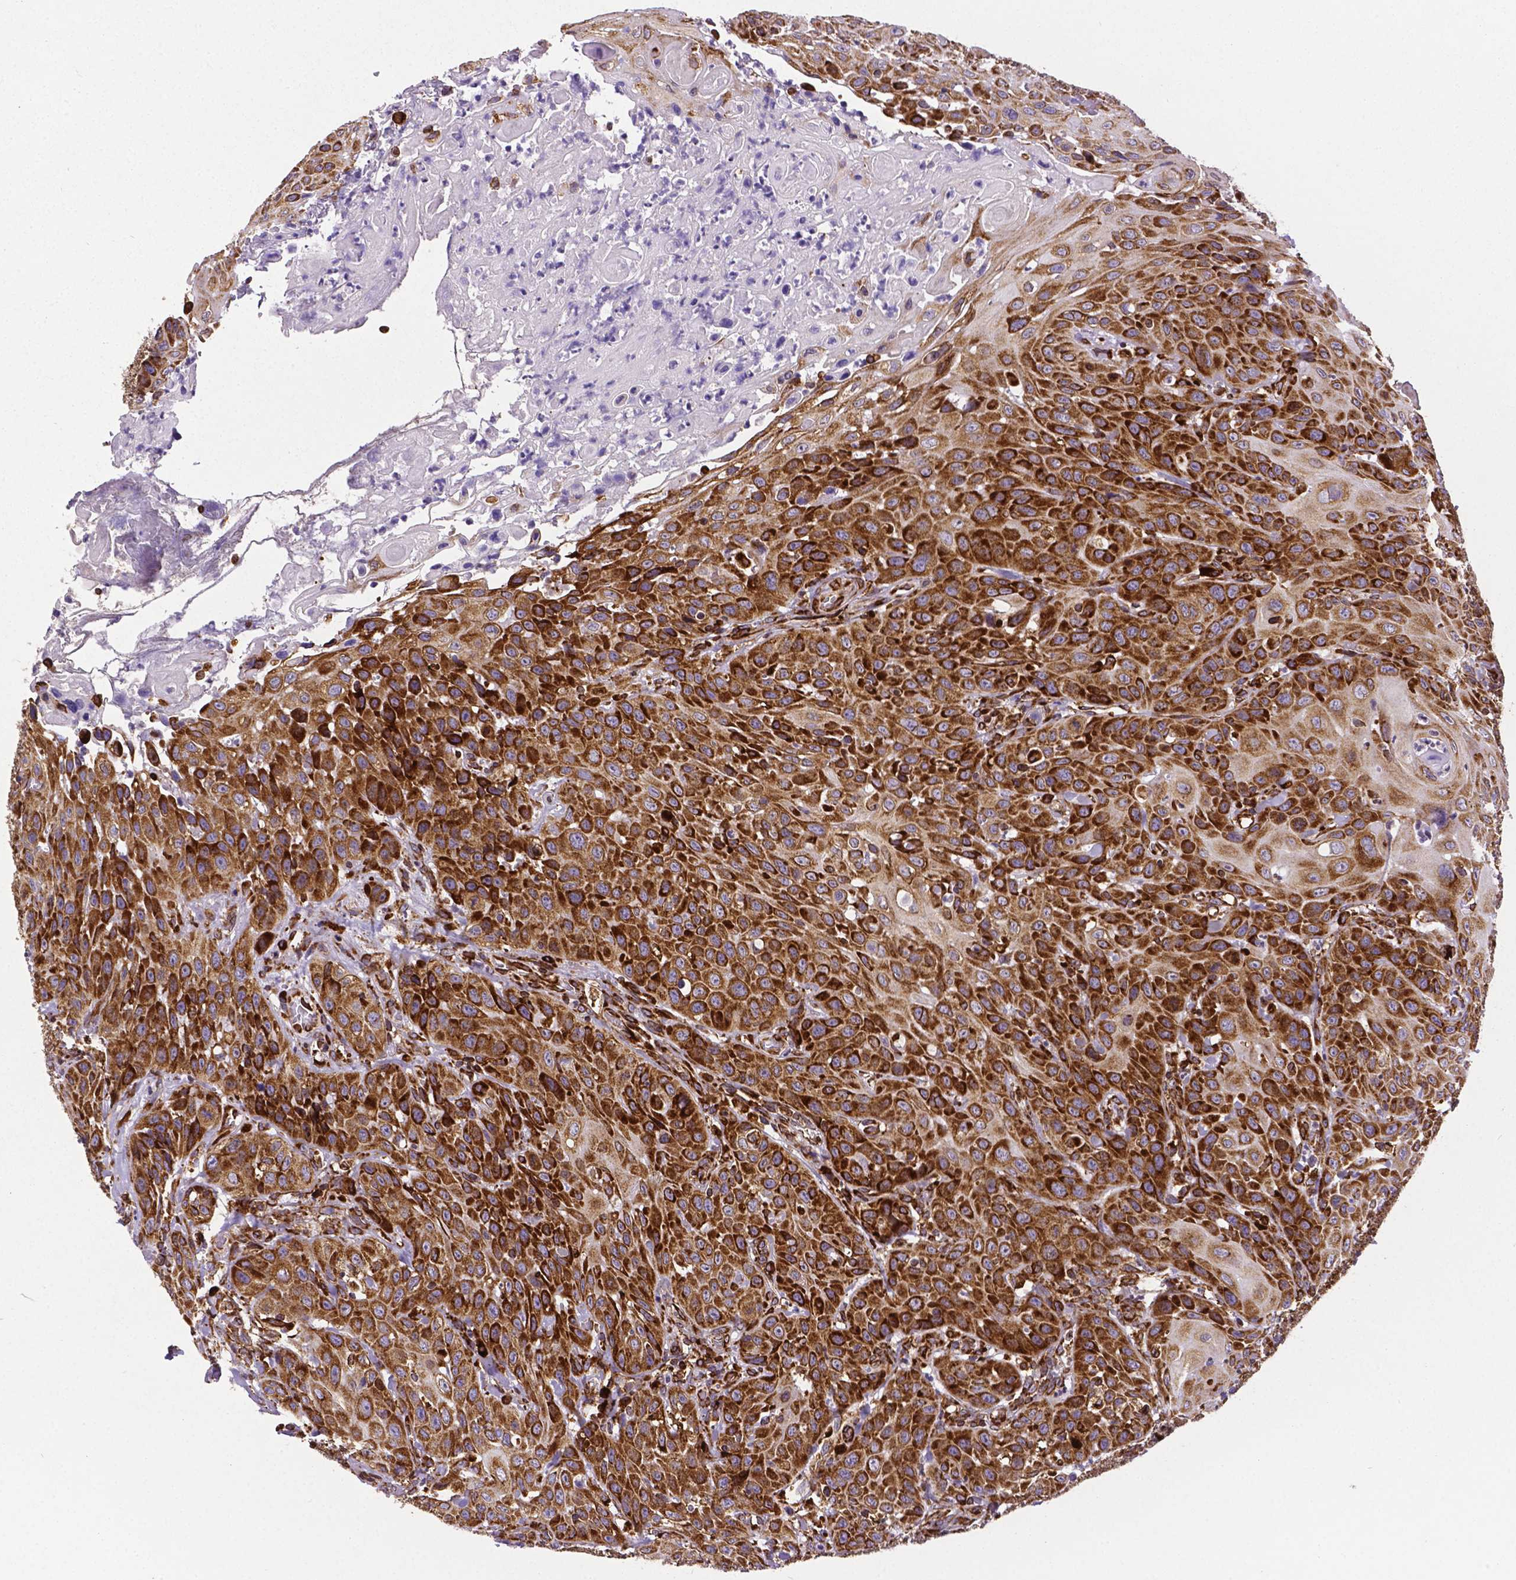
{"staining": {"intensity": "strong", "quantity": ">75%", "location": "cytoplasmic/membranous"}, "tissue": "head and neck cancer", "cell_type": "Tumor cells", "image_type": "cancer", "snomed": [{"axis": "morphology", "description": "Normal tissue, NOS"}, {"axis": "morphology", "description": "Squamous cell carcinoma, NOS"}, {"axis": "topography", "description": "Oral tissue"}, {"axis": "topography", "description": "Tounge, NOS"}, {"axis": "topography", "description": "Head-Neck"}], "caption": "Brown immunohistochemical staining in squamous cell carcinoma (head and neck) demonstrates strong cytoplasmic/membranous expression in approximately >75% of tumor cells. Immunohistochemistry stains the protein of interest in brown and the nuclei are stained blue.", "gene": "MTDH", "patient": {"sex": "male", "age": 62}}